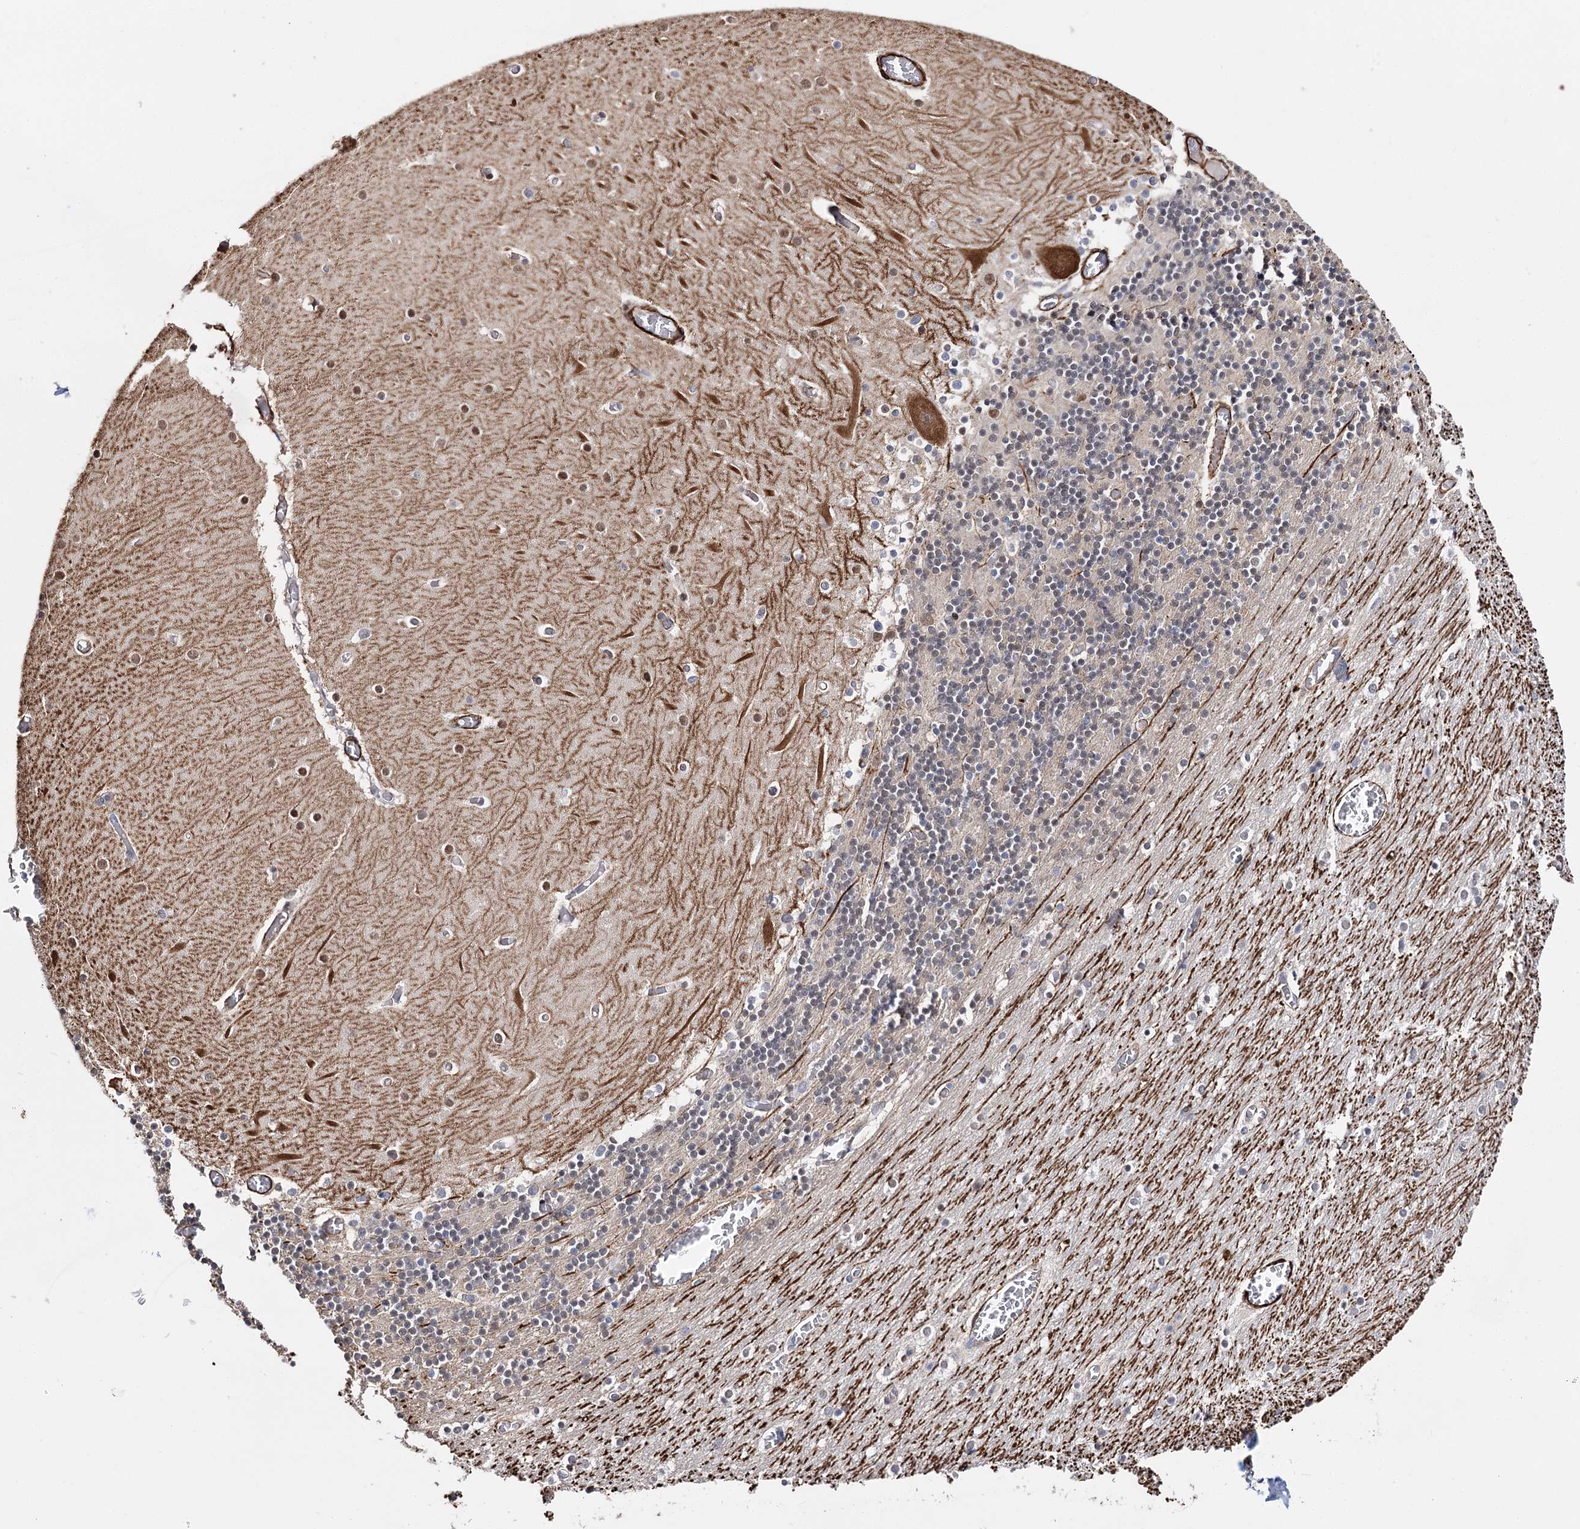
{"staining": {"intensity": "weak", "quantity": "<25%", "location": "nuclear"}, "tissue": "cerebellum", "cell_type": "Cells in granular layer", "image_type": "normal", "snomed": [{"axis": "morphology", "description": "Normal tissue, NOS"}, {"axis": "topography", "description": "Cerebellum"}], "caption": "The image exhibits no staining of cells in granular layer in normal cerebellum.", "gene": "CFAP46", "patient": {"sex": "female", "age": 28}}